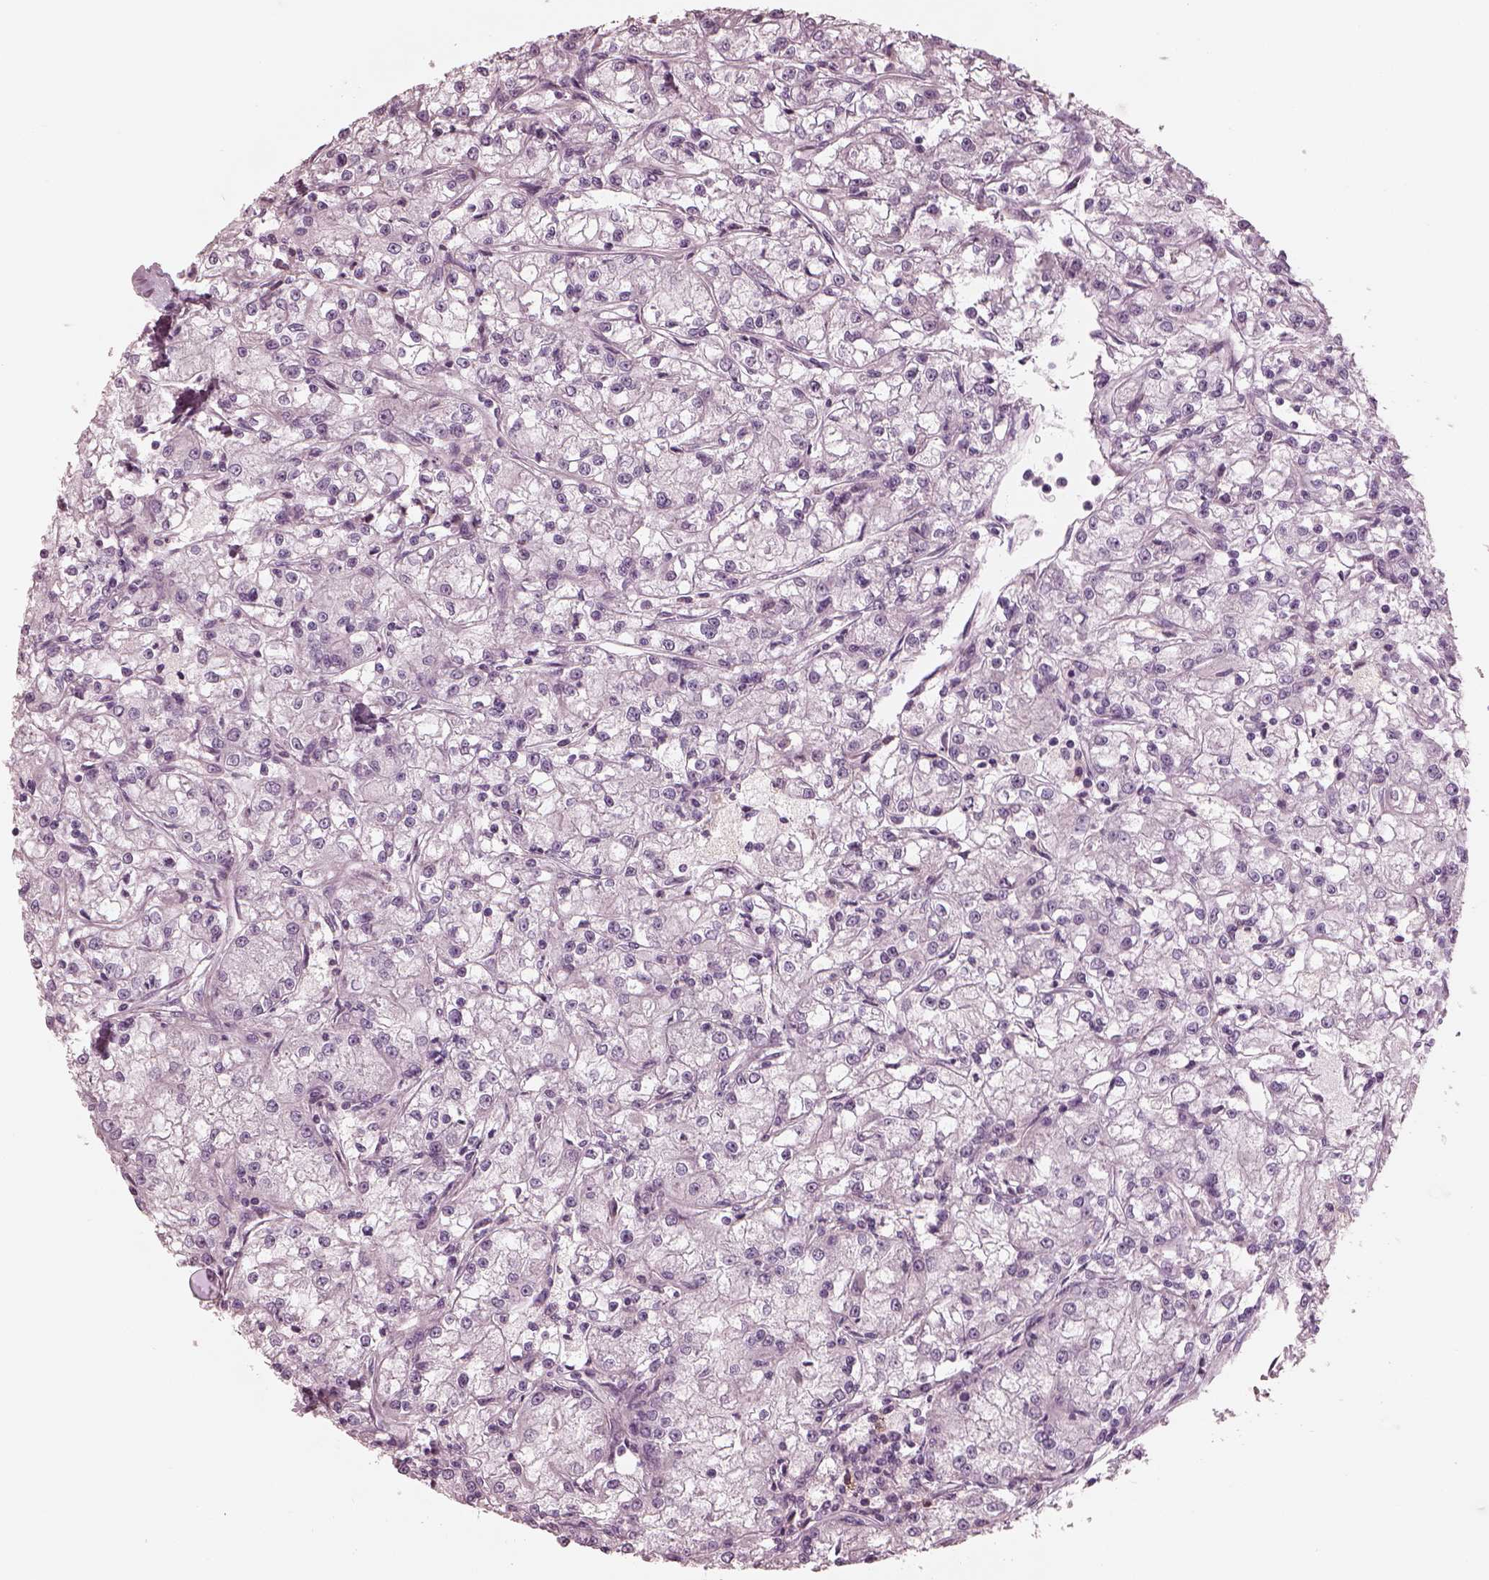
{"staining": {"intensity": "negative", "quantity": "none", "location": "none"}, "tissue": "renal cancer", "cell_type": "Tumor cells", "image_type": "cancer", "snomed": [{"axis": "morphology", "description": "Adenocarcinoma, NOS"}, {"axis": "topography", "description": "Kidney"}], "caption": "Renal cancer stained for a protein using IHC exhibits no positivity tumor cells.", "gene": "CADM2", "patient": {"sex": "female", "age": 59}}